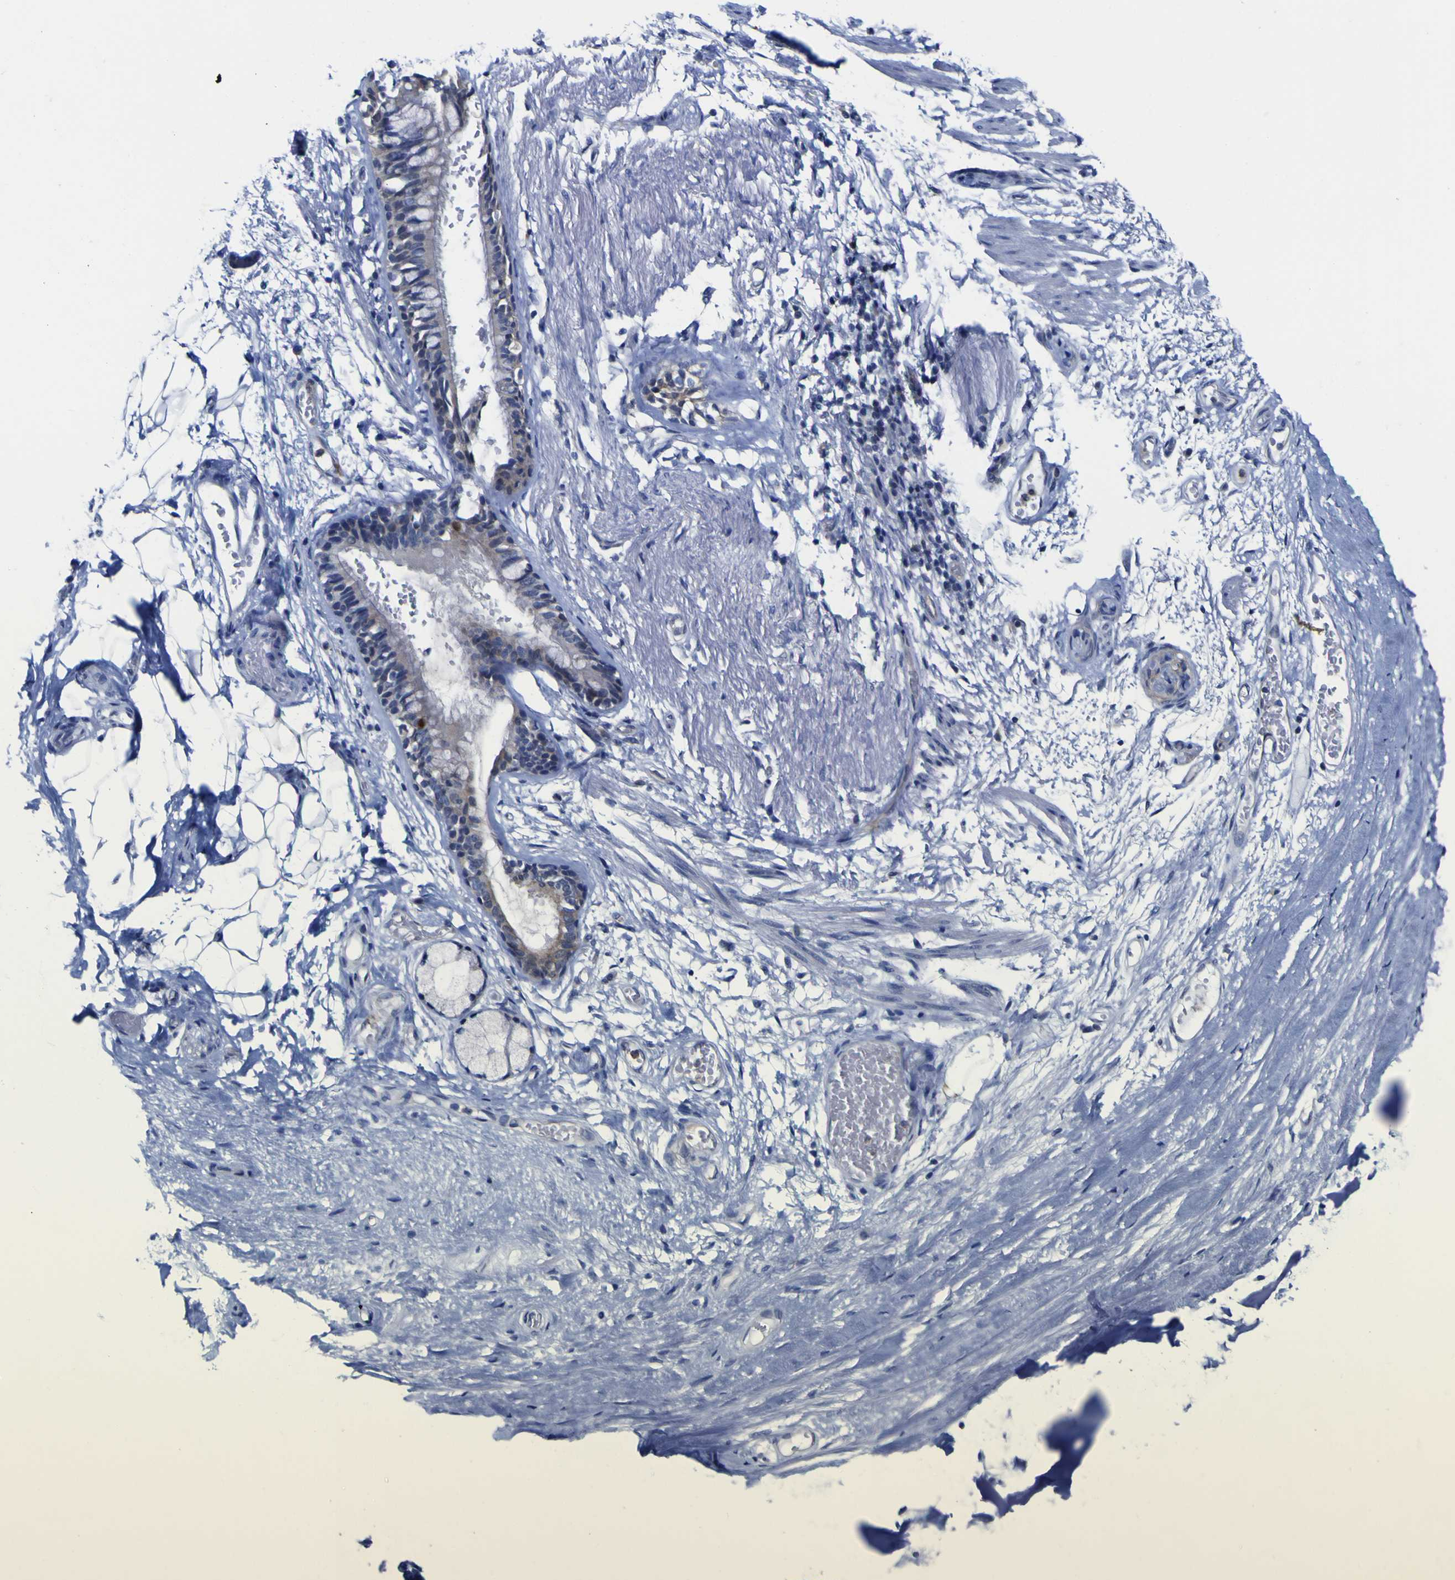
{"staining": {"intensity": "negative", "quantity": "none", "location": "none"}, "tissue": "adipose tissue", "cell_type": "Adipocytes", "image_type": "normal", "snomed": [{"axis": "morphology", "description": "Normal tissue, NOS"}, {"axis": "topography", "description": "Cartilage tissue"}, {"axis": "topography", "description": "Bronchus"}], "caption": "Immunohistochemical staining of benign human adipose tissue reveals no significant expression in adipocytes.", "gene": "CASP6", "patient": {"sex": "female", "age": 73}}